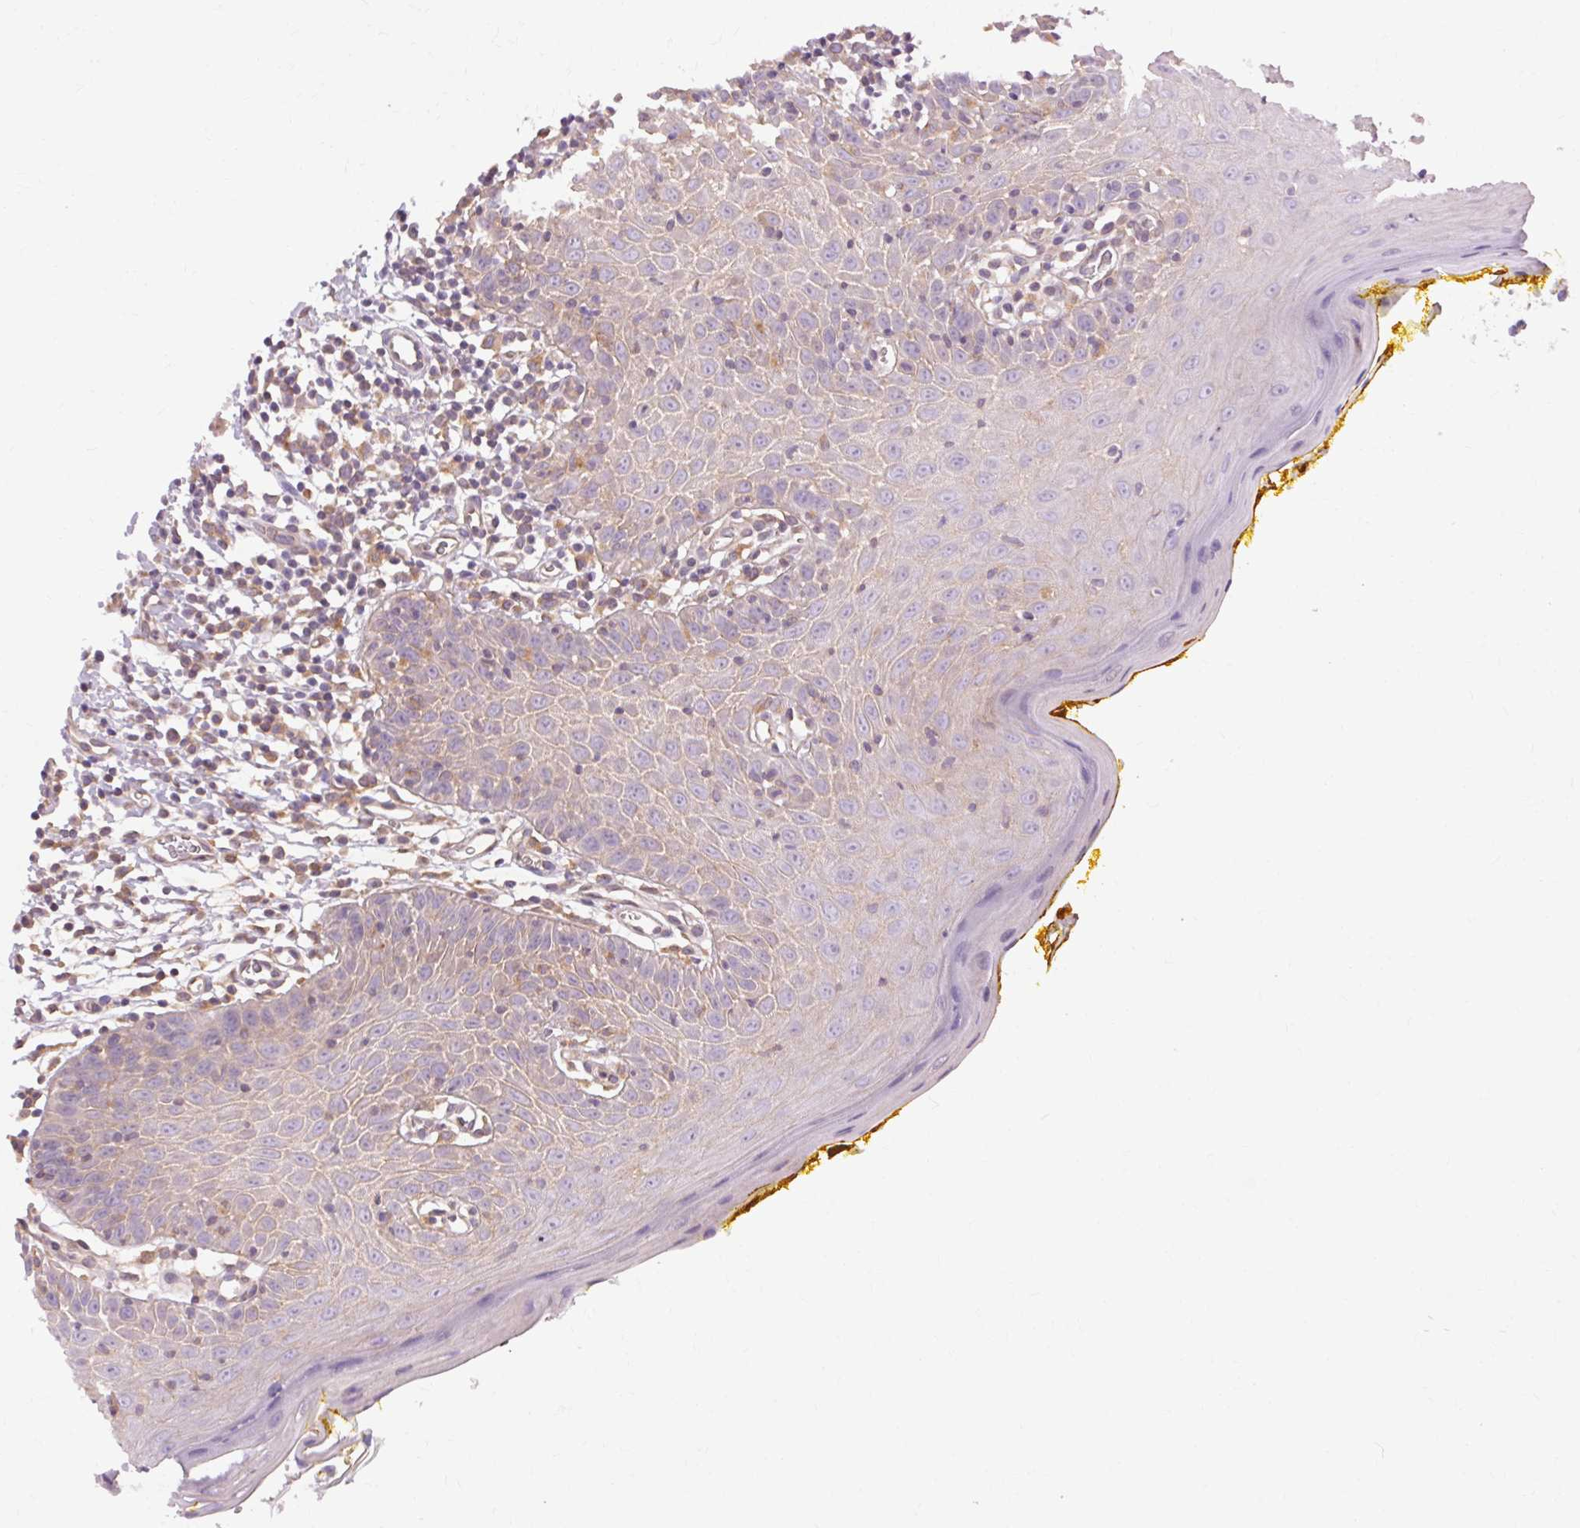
{"staining": {"intensity": "weak", "quantity": "<25%", "location": "cytoplasmic/membranous"}, "tissue": "oral mucosa", "cell_type": "Squamous epithelial cells", "image_type": "normal", "snomed": [{"axis": "morphology", "description": "Normal tissue, NOS"}, {"axis": "topography", "description": "Oral tissue"}, {"axis": "topography", "description": "Tounge, NOS"}], "caption": "An immunohistochemistry photomicrograph of benign oral mucosa is shown. There is no staining in squamous epithelial cells of oral mucosa. The staining is performed using DAB (3,3'-diaminobenzidine) brown chromogen with nuclei counter-stained in using hematoxylin.", "gene": "TM6SF1", "patient": {"sex": "female", "age": 58}}